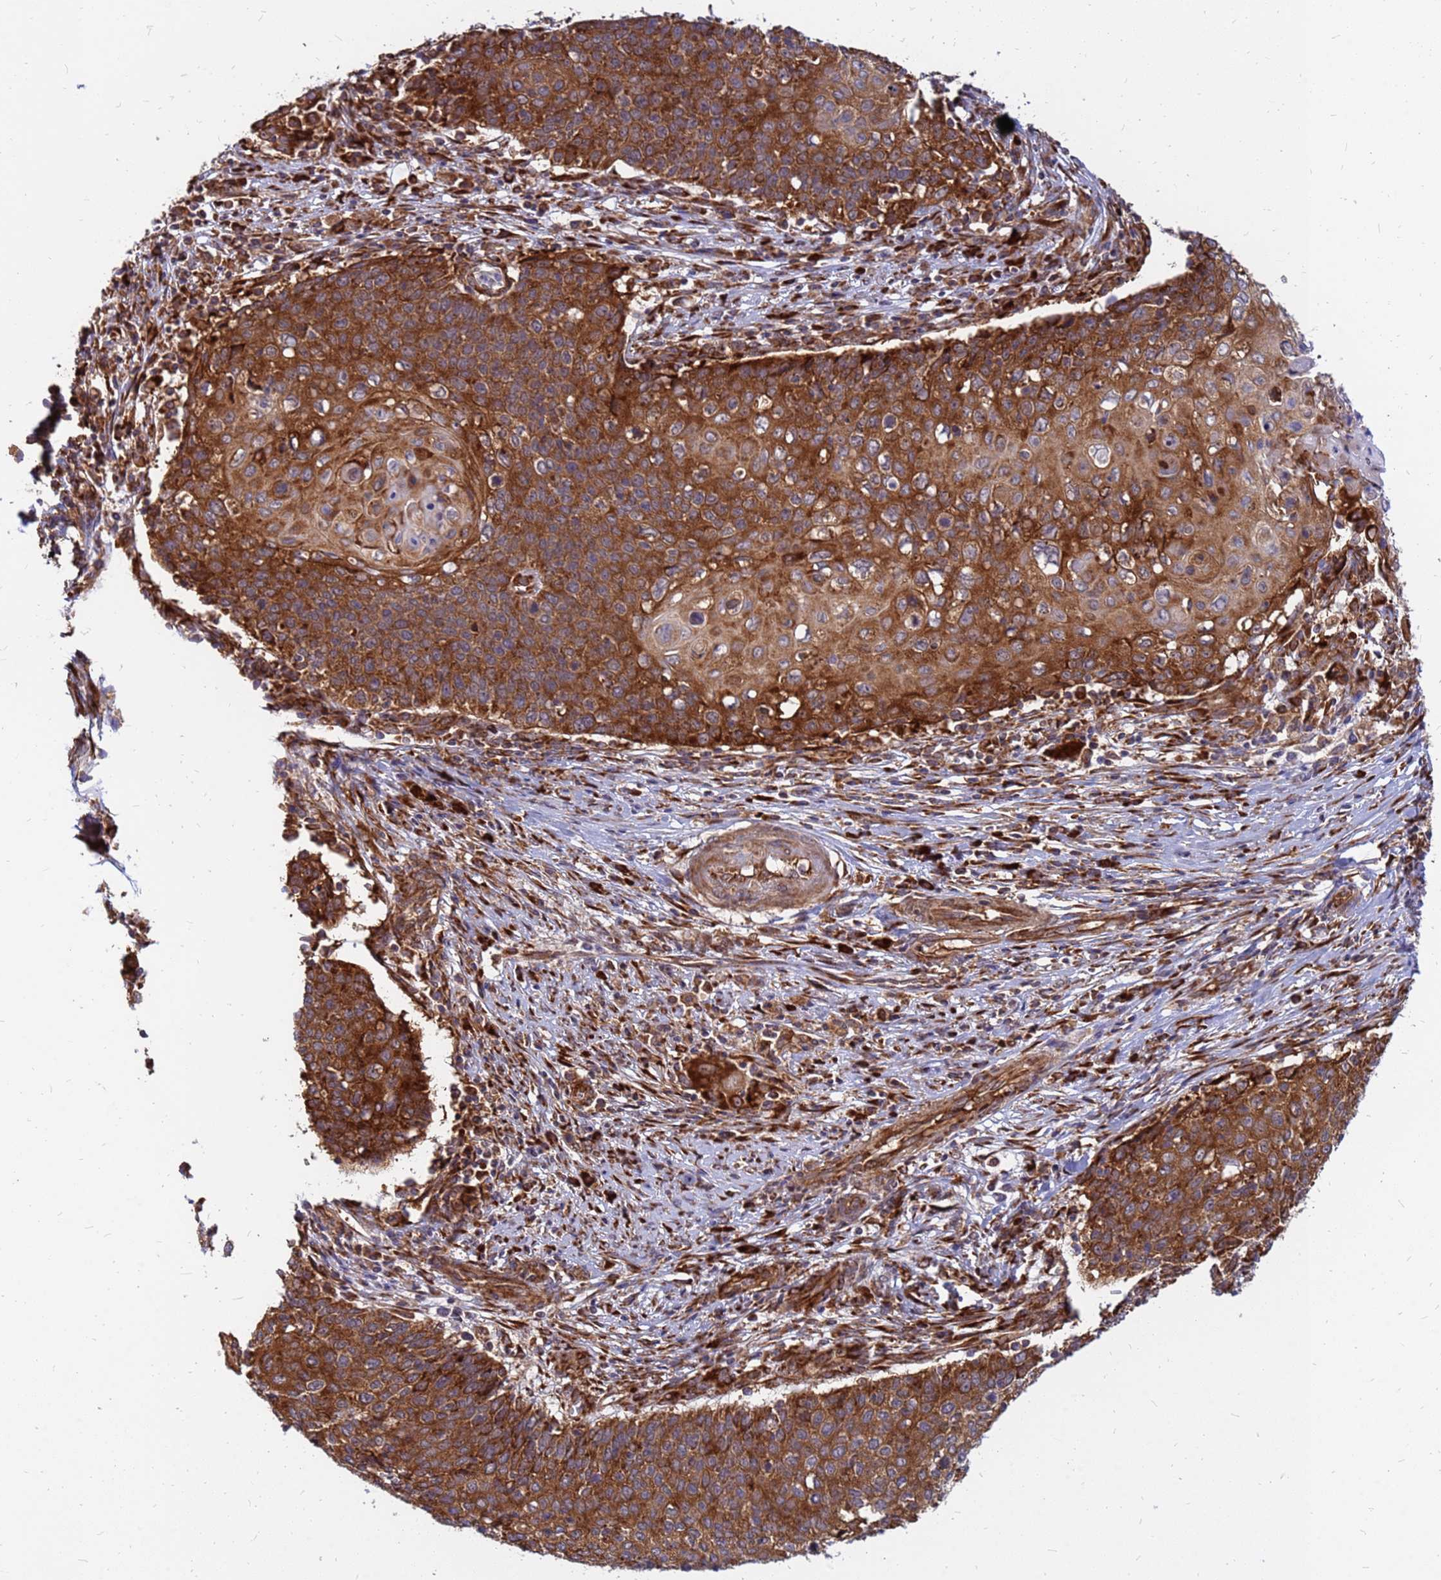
{"staining": {"intensity": "strong", "quantity": ">75%", "location": "cytoplasmic/membranous"}, "tissue": "cervical cancer", "cell_type": "Tumor cells", "image_type": "cancer", "snomed": [{"axis": "morphology", "description": "Squamous cell carcinoma, NOS"}, {"axis": "topography", "description": "Cervix"}], "caption": "This is an image of IHC staining of cervical cancer, which shows strong staining in the cytoplasmic/membranous of tumor cells.", "gene": "RPL8", "patient": {"sex": "female", "age": 39}}